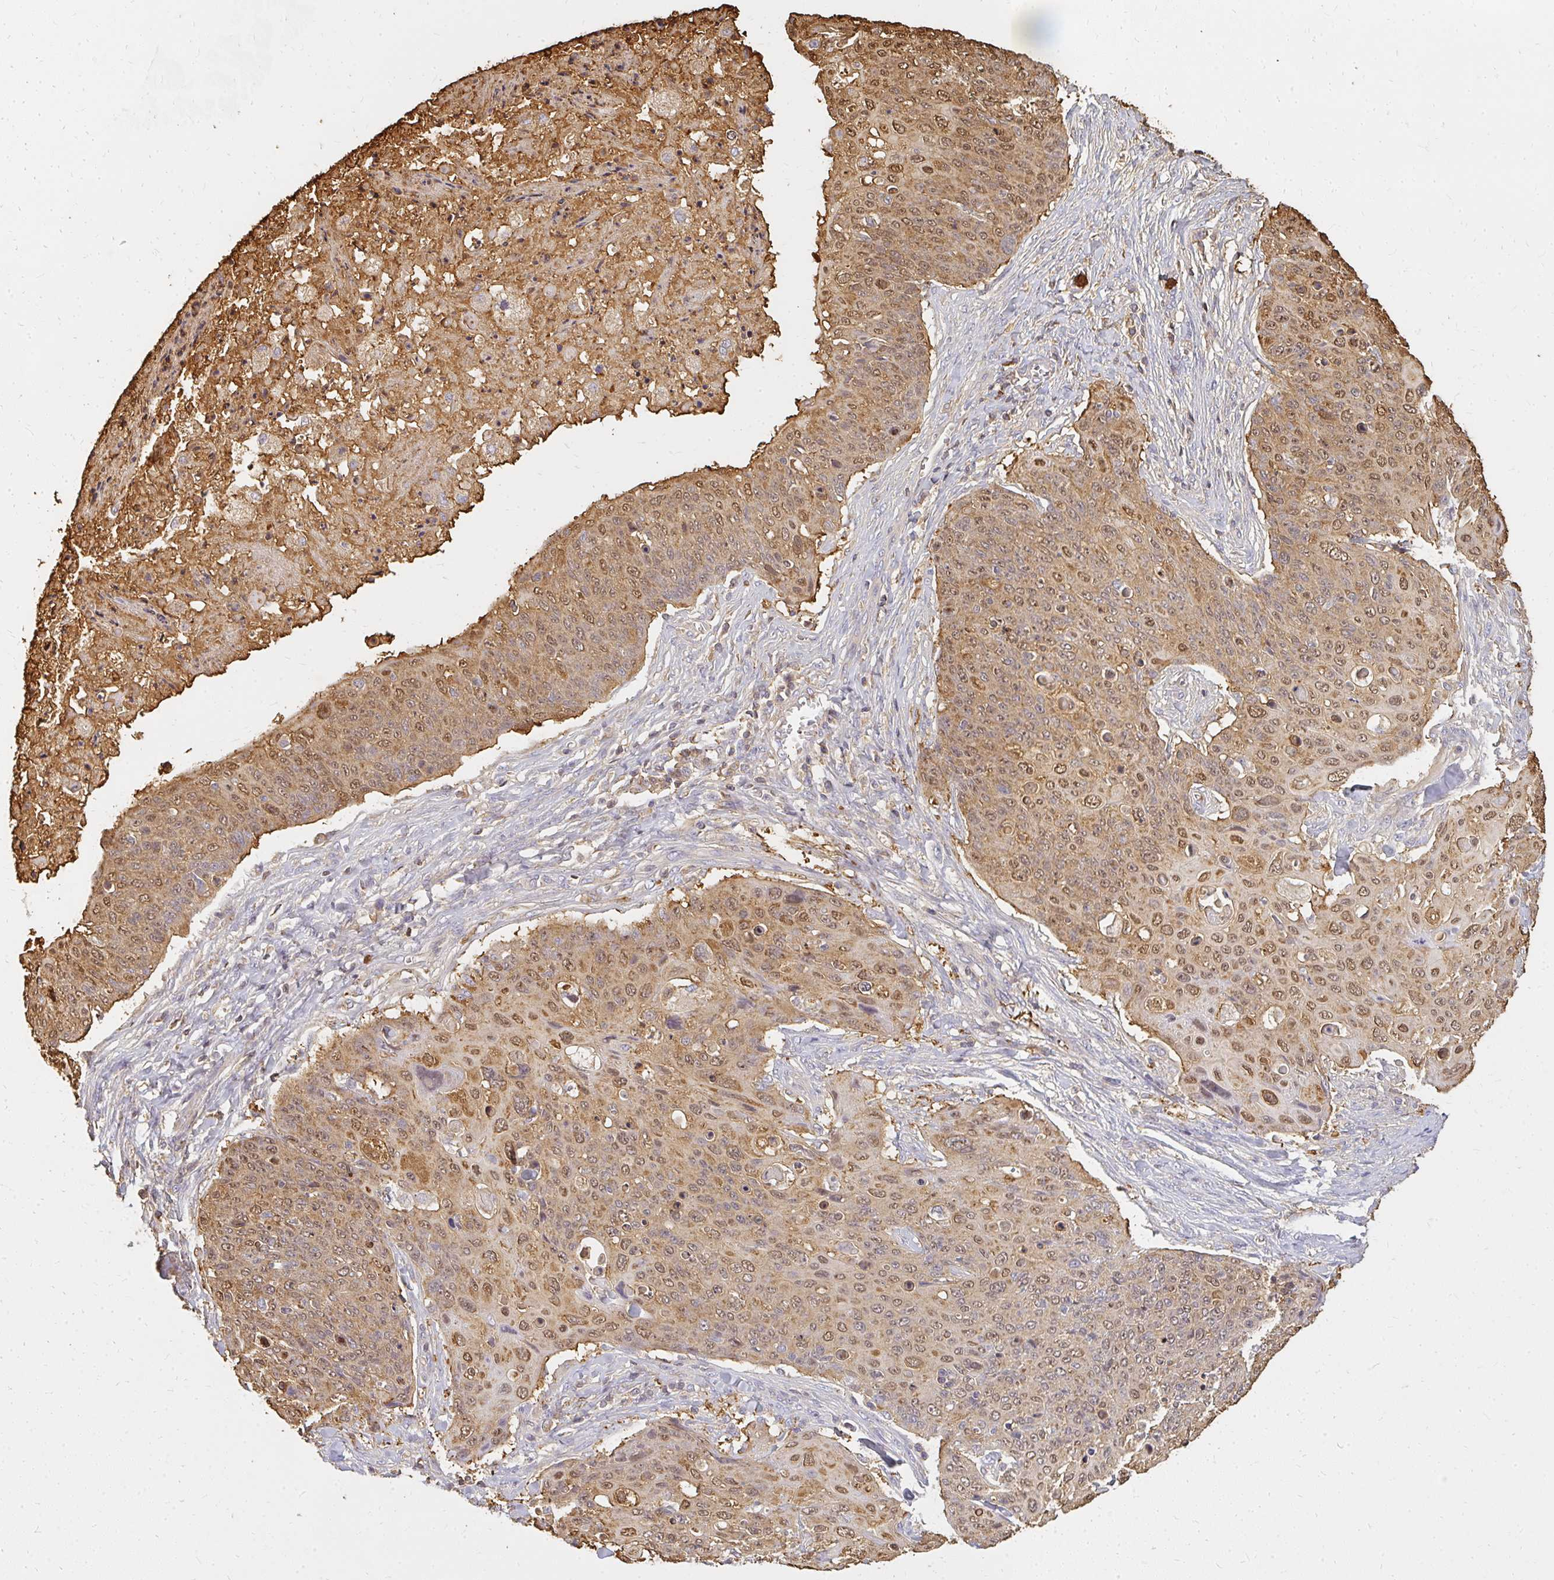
{"staining": {"intensity": "moderate", "quantity": ">75%", "location": "cytoplasmic/membranous,nuclear"}, "tissue": "skin cancer", "cell_type": "Tumor cells", "image_type": "cancer", "snomed": [{"axis": "morphology", "description": "Squamous cell carcinoma, NOS"}, {"axis": "topography", "description": "Skin"}, {"axis": "topography", "description": "Vulva"}], "caption": "Immunohistochemistry (DAB) staining of human skin cancer exhibits moderate cytoplasmic/membranous and nuclear protein positivity in about >75% of tumor cells. The protein is stained brown, and the nuclei are stained in blue (DAB IHC with brightfield microscopy, high magnification).", "gene": "CNTRL", "patient": {"sex": "female", "age": 85}}